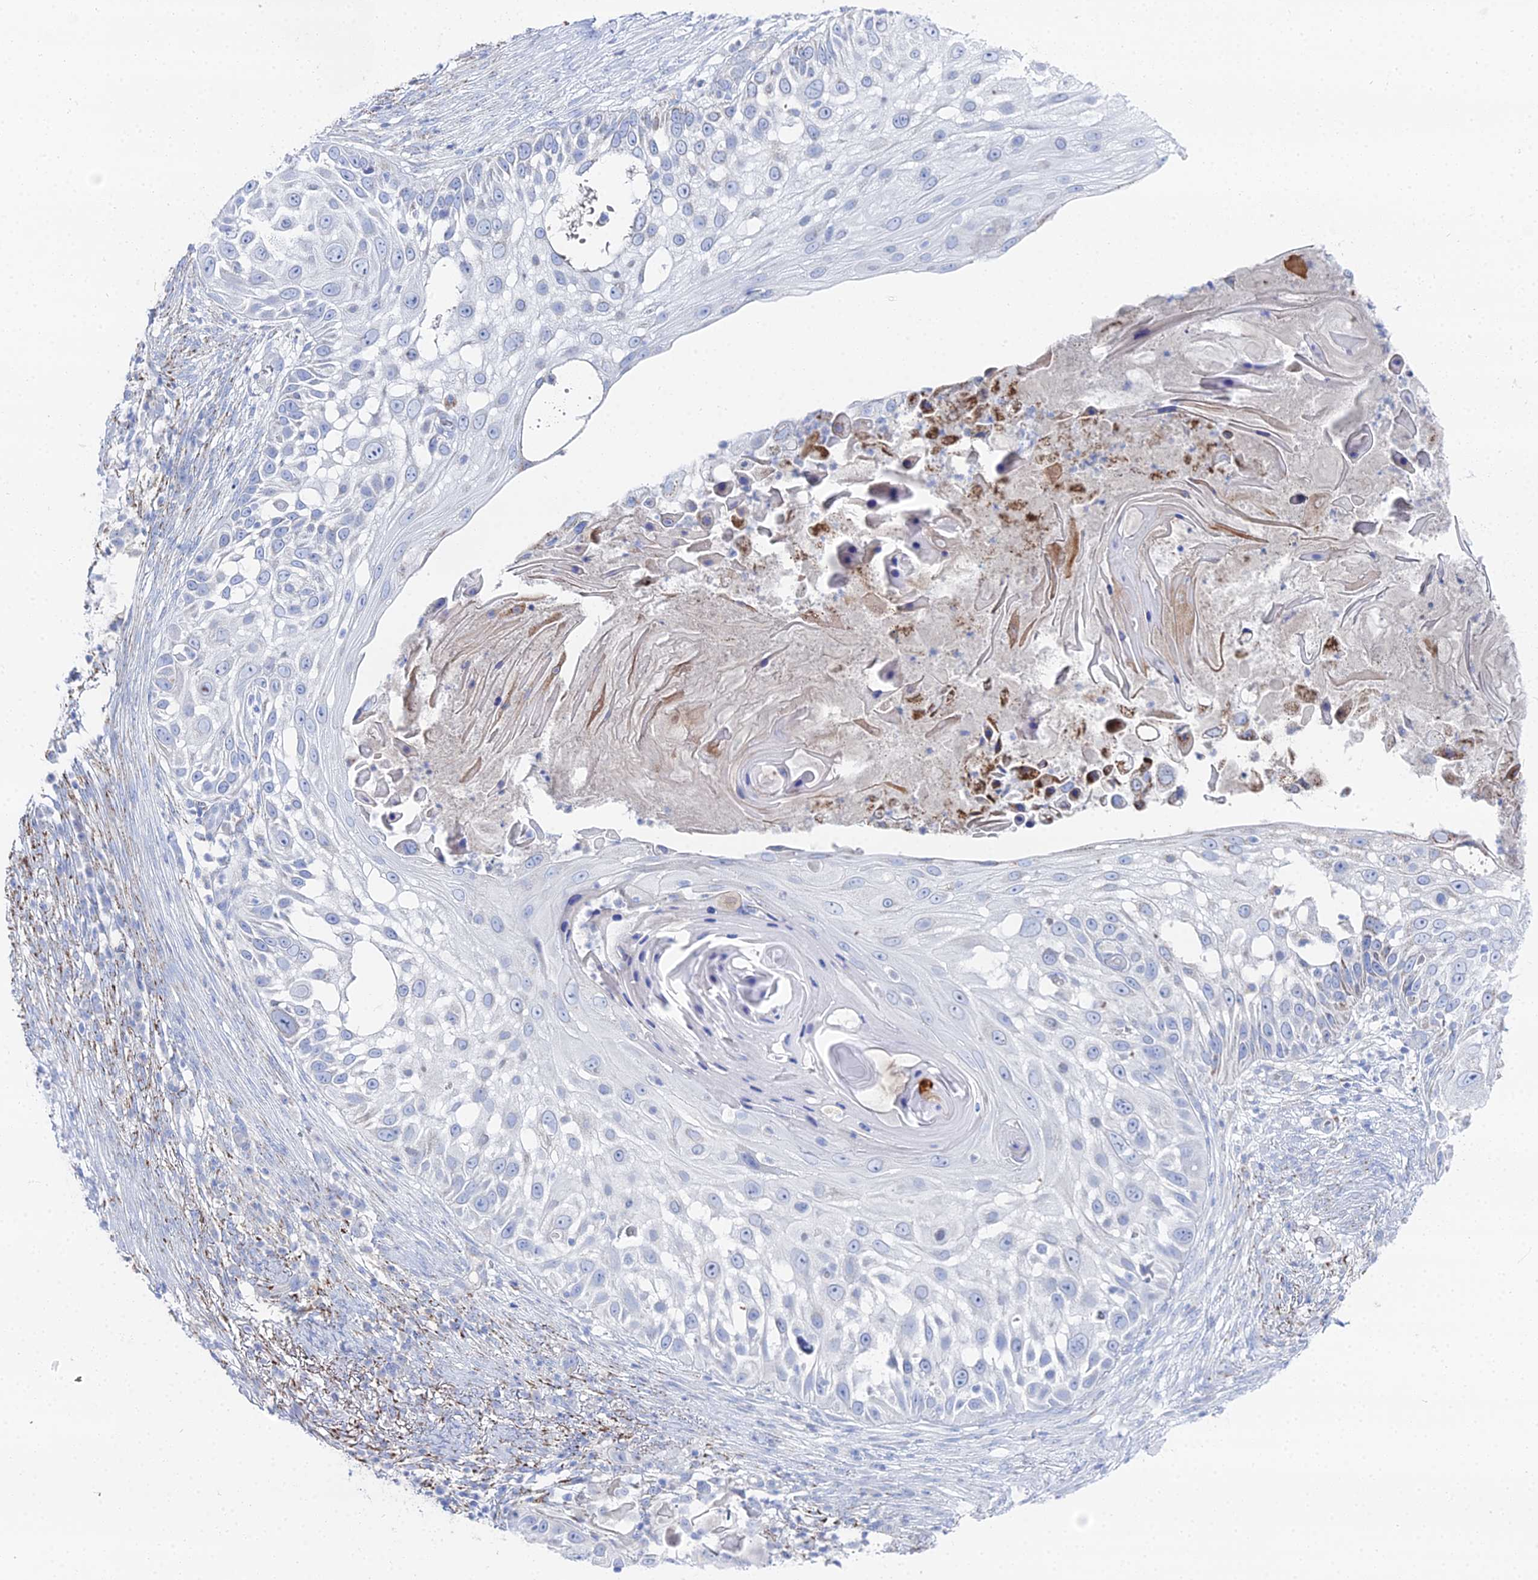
{"staining": {"intensity": "negative", "quantity": "none", "location": "none"}, "tissue": "skin cancer", "cell_type": "Tumor cells", "image_type": "cancer", "snomed": [{"axis": "morphology", "description": "Squamous cell carcinoma, NOS"}, {"axis": "topography", "description": "Skin"}], "caption": "High power microscopy image of an IHC histopathology image of squamous cell carcinoma (skin), revealing no significant expression in tumor cells. Brightfield microscopy of immunohistochemistry (IHC) stained with DAB (brown) and hematoxylin (blue), captured at high magnification.", "gene": "DHX34", "patient": {"sex": "female", "age": 44}}